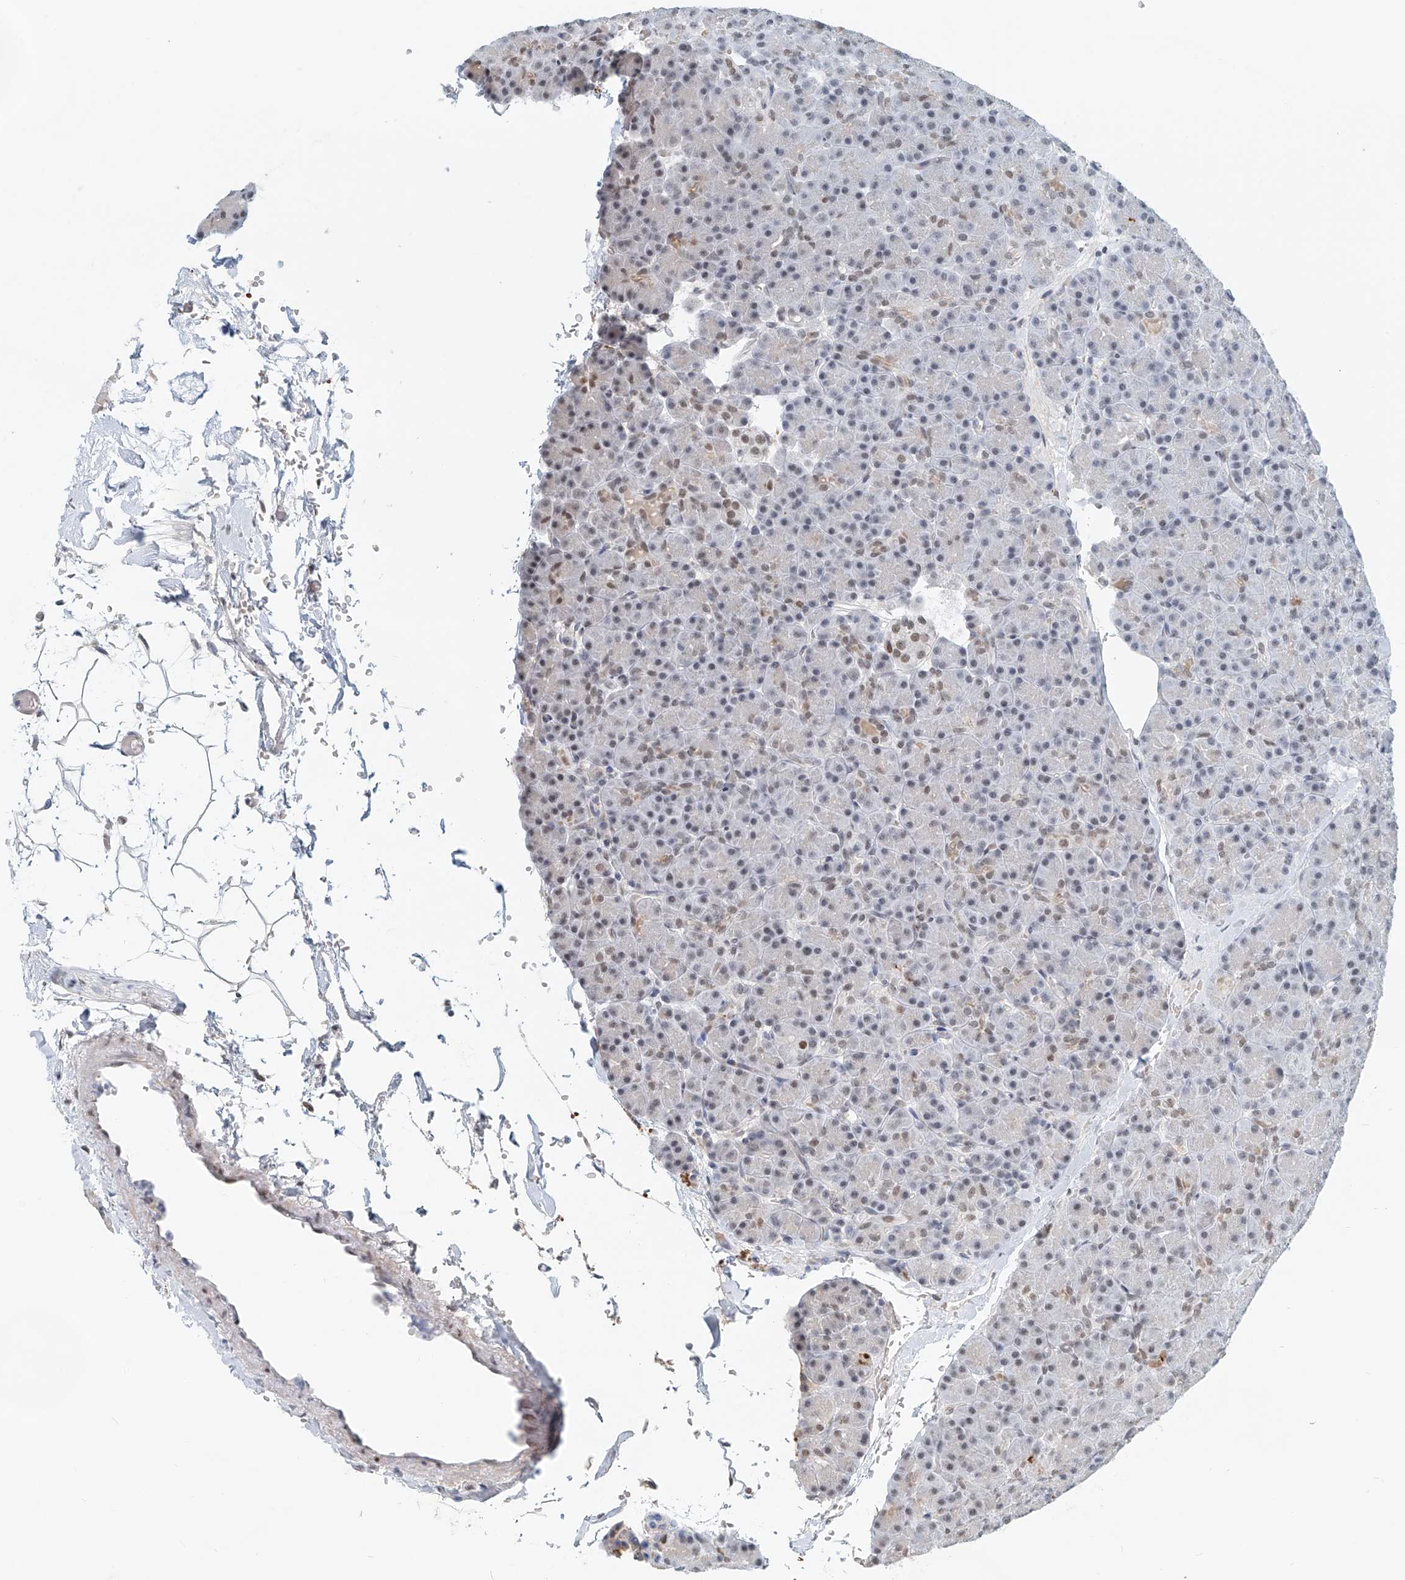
{"staining": {"intensity": "moderate", "quantity": "25%-75%", "location": "nuclear"}, "tissue": "pancreas", "cell_type": "Exocrine glandular cells", "image_type": "normal", "snomed": [{"axis": "morphology", "description": "Normal tissue, NOS"}, {"axis": "topography", "description": "Pancreas"}], "caption": "Exocrine glandular cells show medium levels of moderate nuclear positivity in about 25%-75% of cells in unremarkable pancreas.", "gene": "SASH1", "patient": {"sex": "female", "age": 43}}